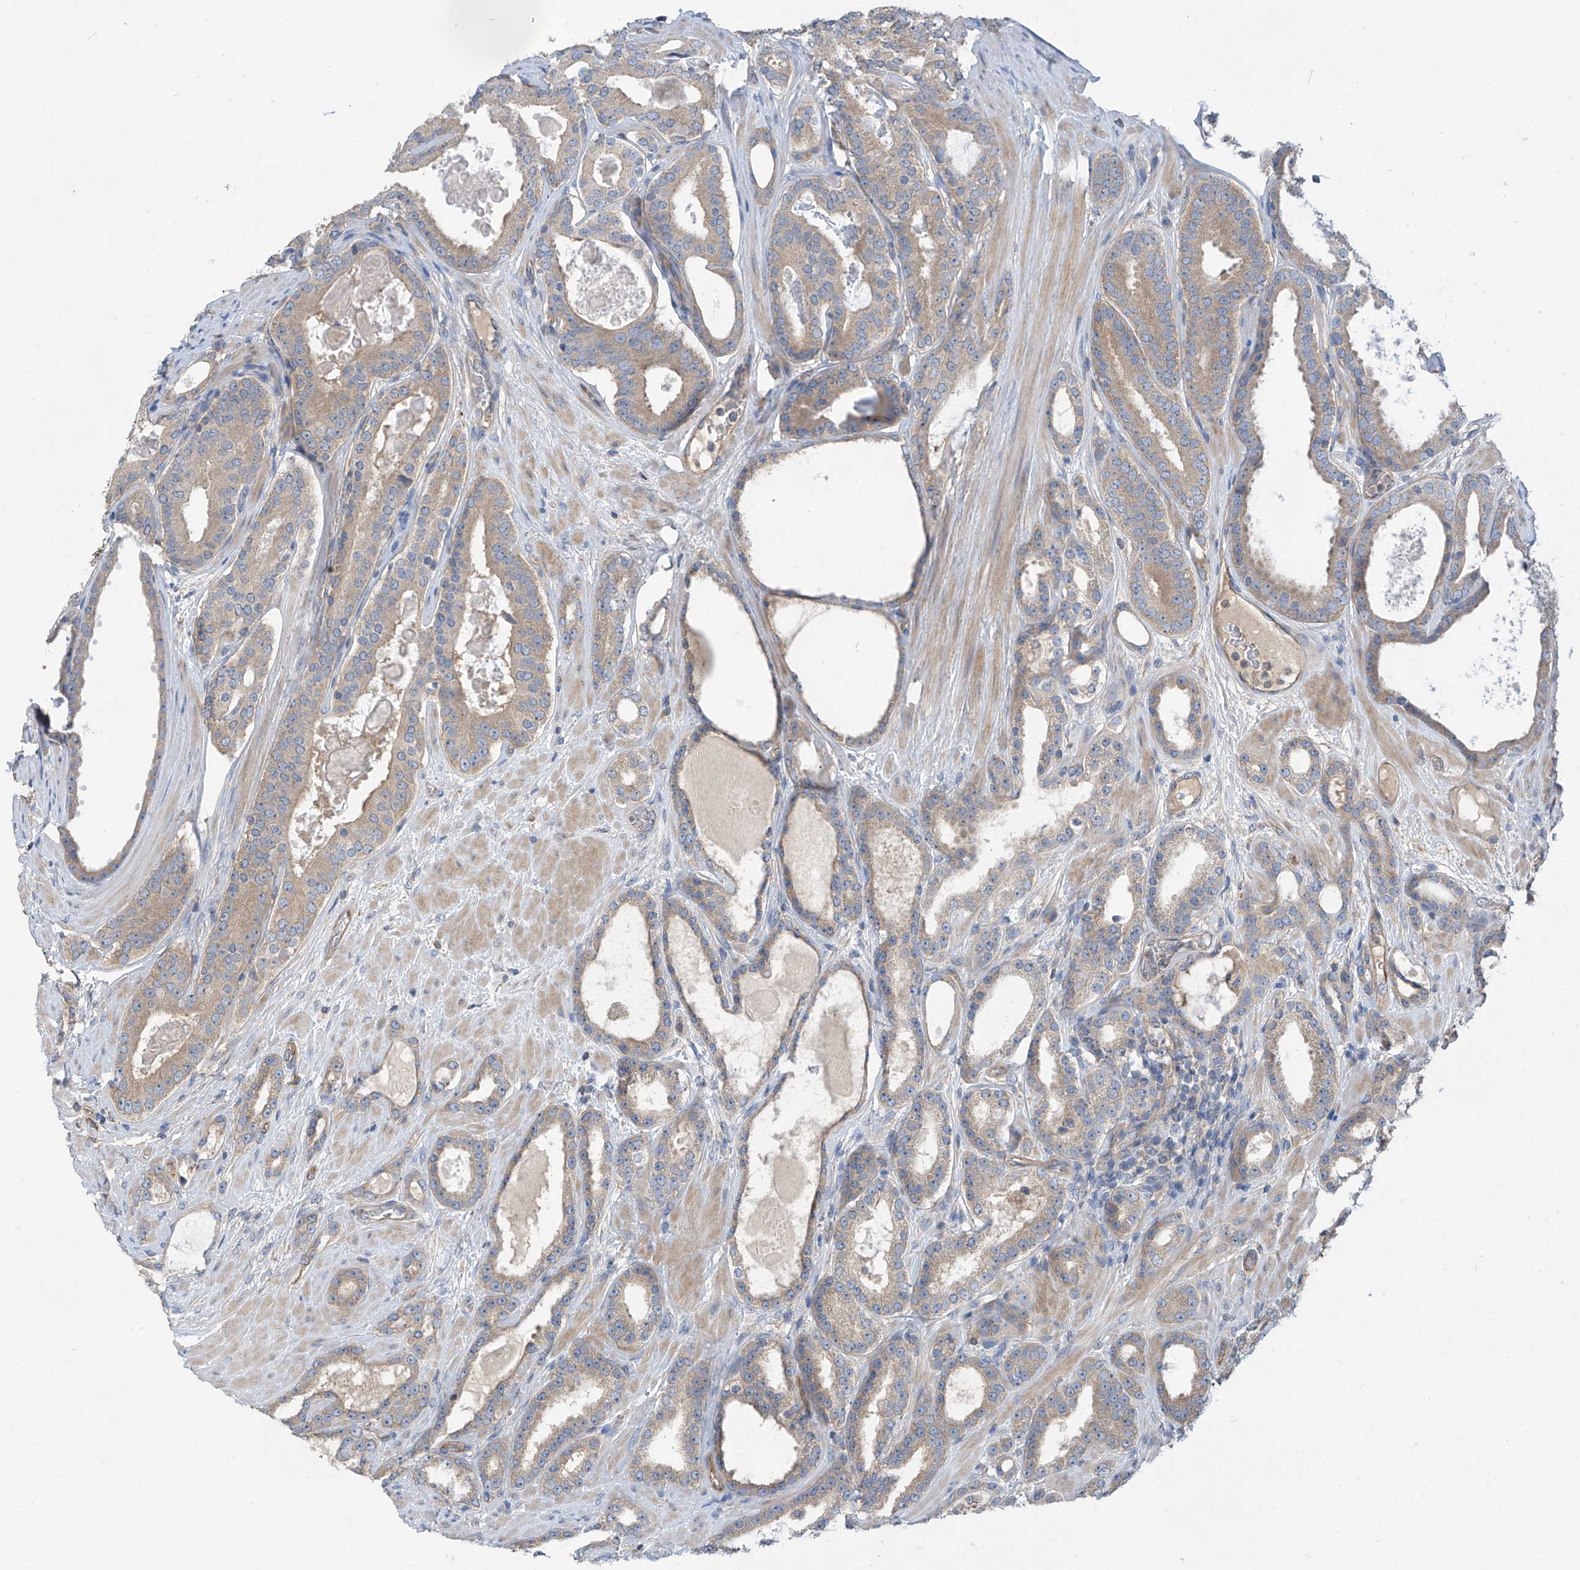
{"staining": {"intensity": "moderate", "quantity": ">75%", "location": "cytoplasmic/membranous"}, "tissue": "prostate cancer", "cell_type": "Tumor cells", "image_type": "cancer", "snomed": [{"axis": "morphology", "description": "Adenocarcinoma, High grade"}, {"axis": "topography", "description": "Prostate"}], "caption": "This is an image of immunohistochemistry (IHC) staining of prostate high-grade adenocarcinoma, which shows moderate positivity in the cytoplasmic/membranous of tumor cells.", "gene": "PHACTR4", "patient": {"sex": "male", "age": 60}}